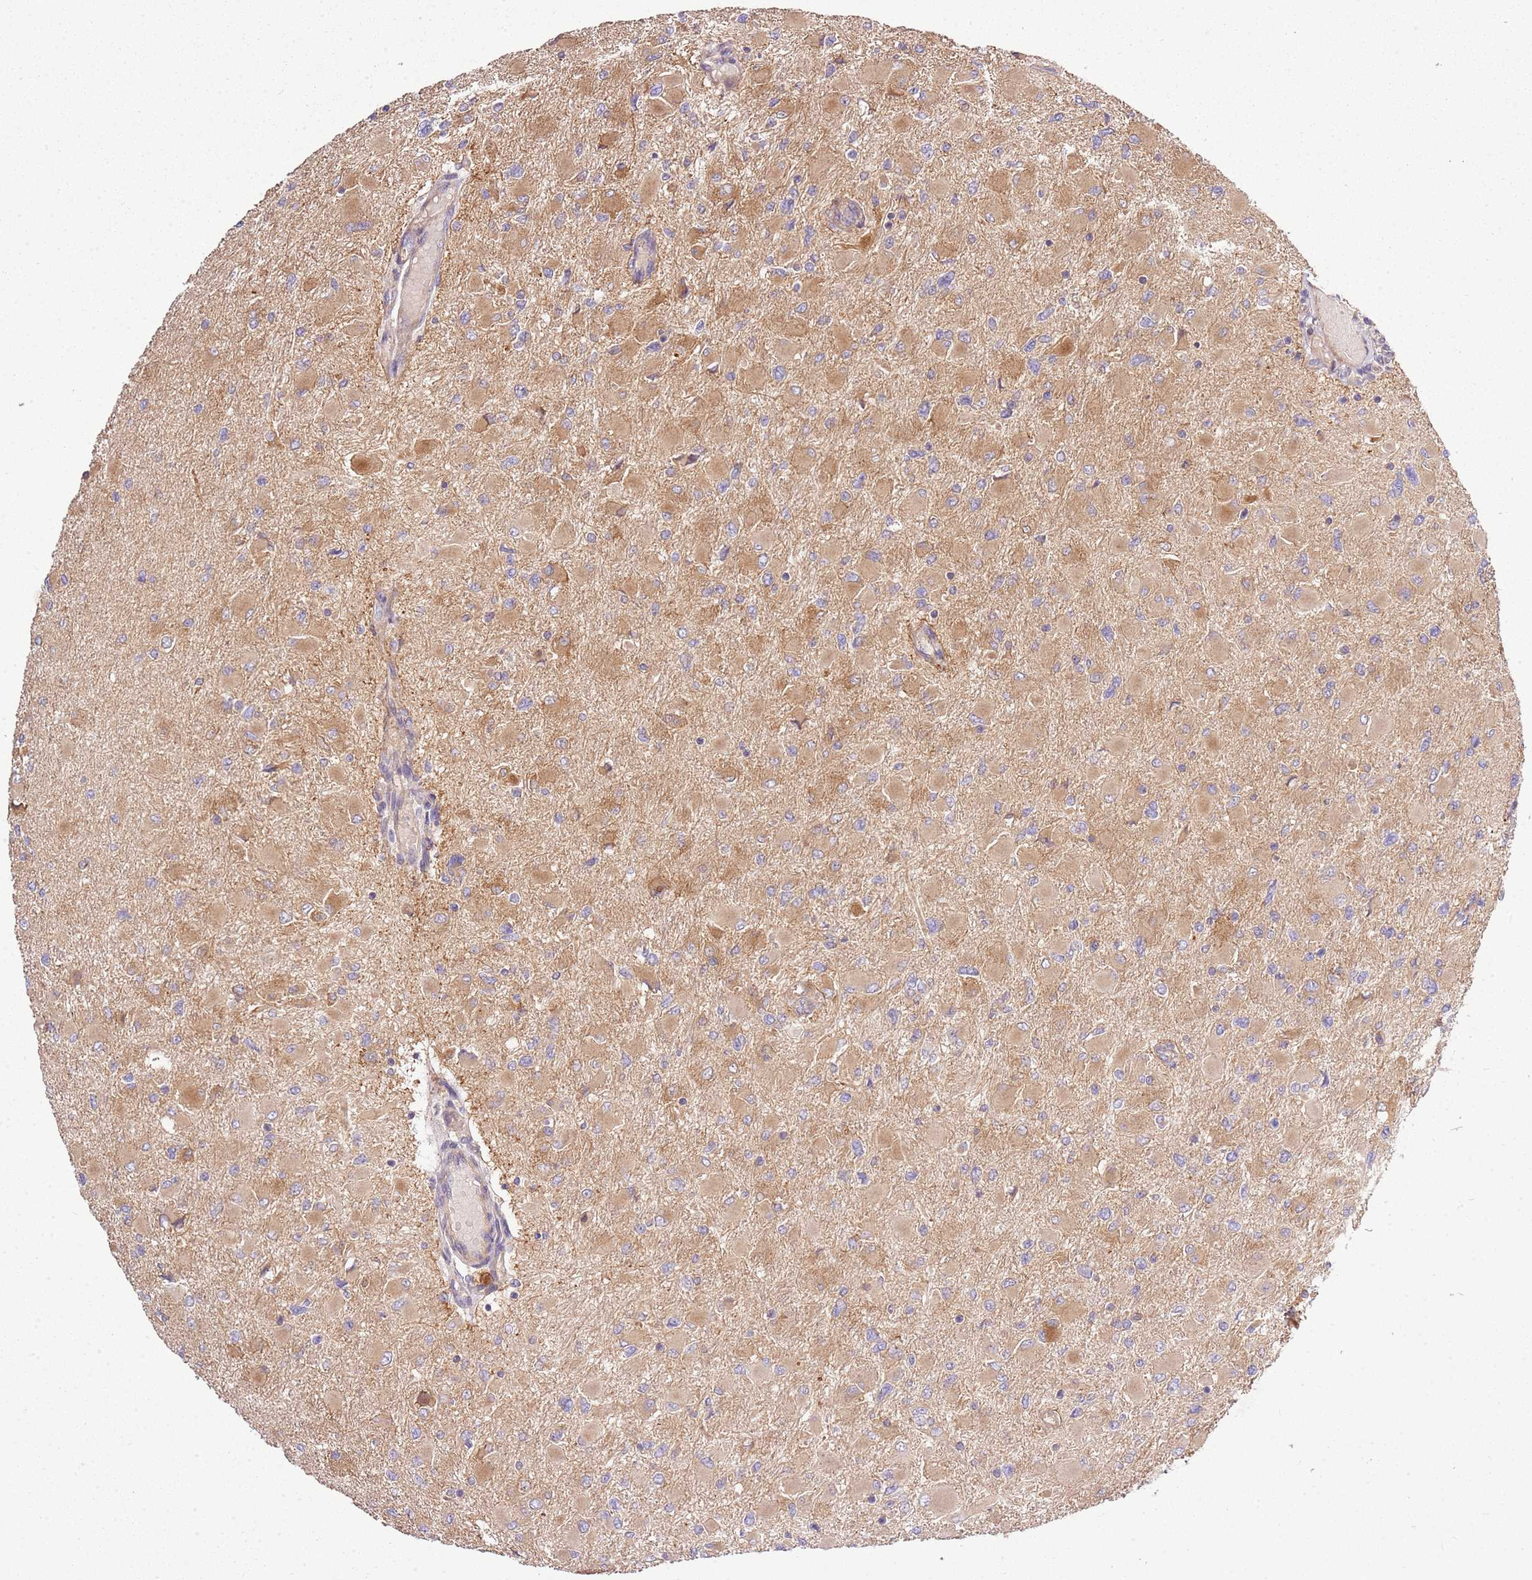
{"staining": {"intensity": "moderate", "quantity": "25%-75%", "location": "cytoplasmic/membranous"}, "tissue": "glioma", "cell_type": "Tumor cells", "image_type": "cancer", "snomed": [{"axis": "morphology", "description": "Glioma, malignant, High grade"}, {"axis": "topography", "description": "Cerebral cortex"}], "caption": "Immunohistochemistry (IHC) histopathology image of human malignant glioma (high-grade) stained for a protein (brown), which exhibits medium levels of moderate cytoplasmic/membranous positivity in about 25%-75% of tumor cells.", "gene": "GNL1", "patient": {"sex": "female", "age": 36}}